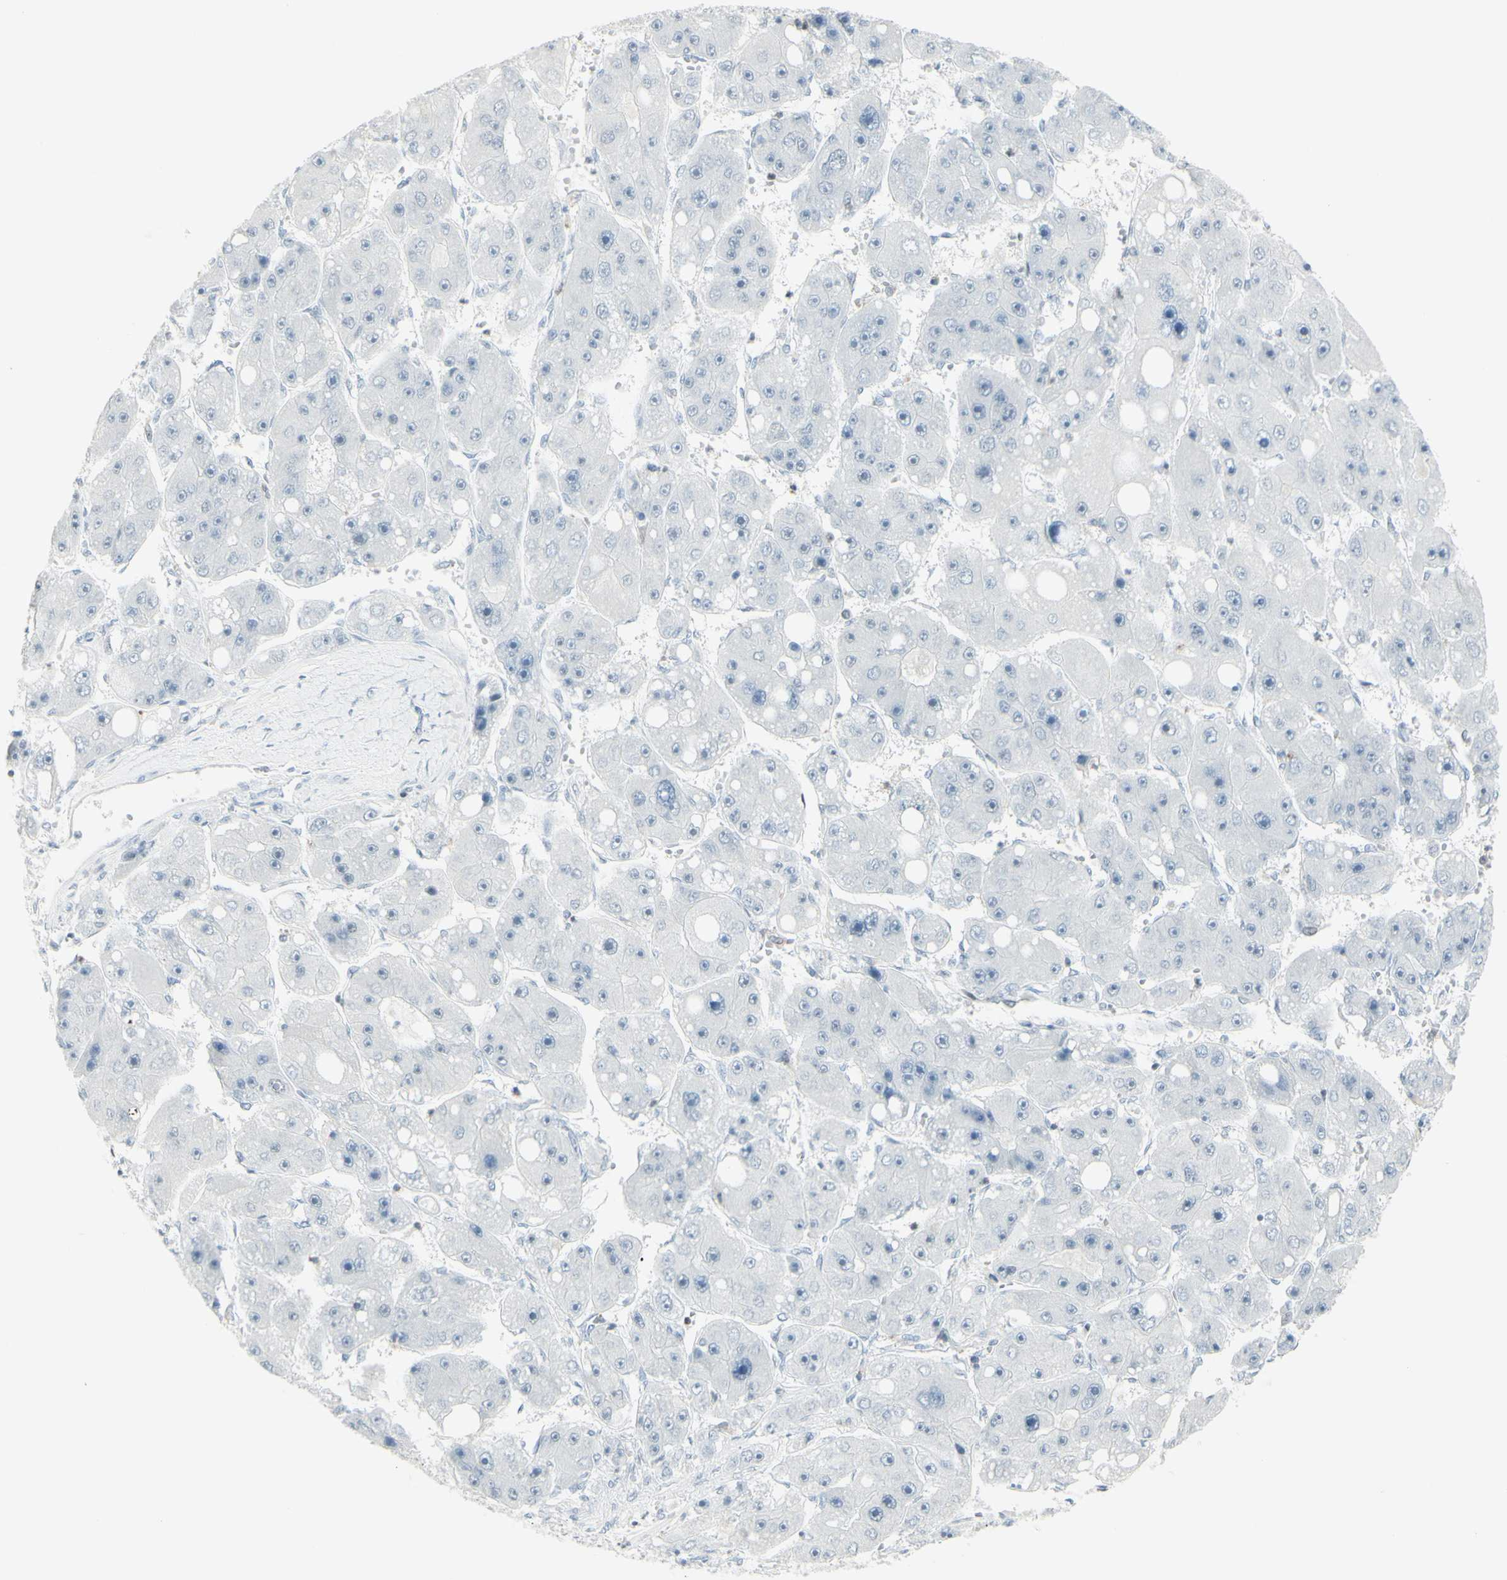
{"staining": {"intensity": "negative", "quantity": "none", "location": "none"}, "tissue": "liver cancer", "cell_type": "Tumor cells", "image_type": "cancer", "snomed": [{"axis": "morphology", "description": "Carcinoma, Hepatocellular, NOS"}, {"axis": "topography", "description": "Liver"}], "caption": "Immunohistochemical staining of liver cancer (hepatocellular carcinoma) exhibits no significant expression in tumor cells.", "gene": "NRG1", "patient": {"sex": "female", "age": 61}}